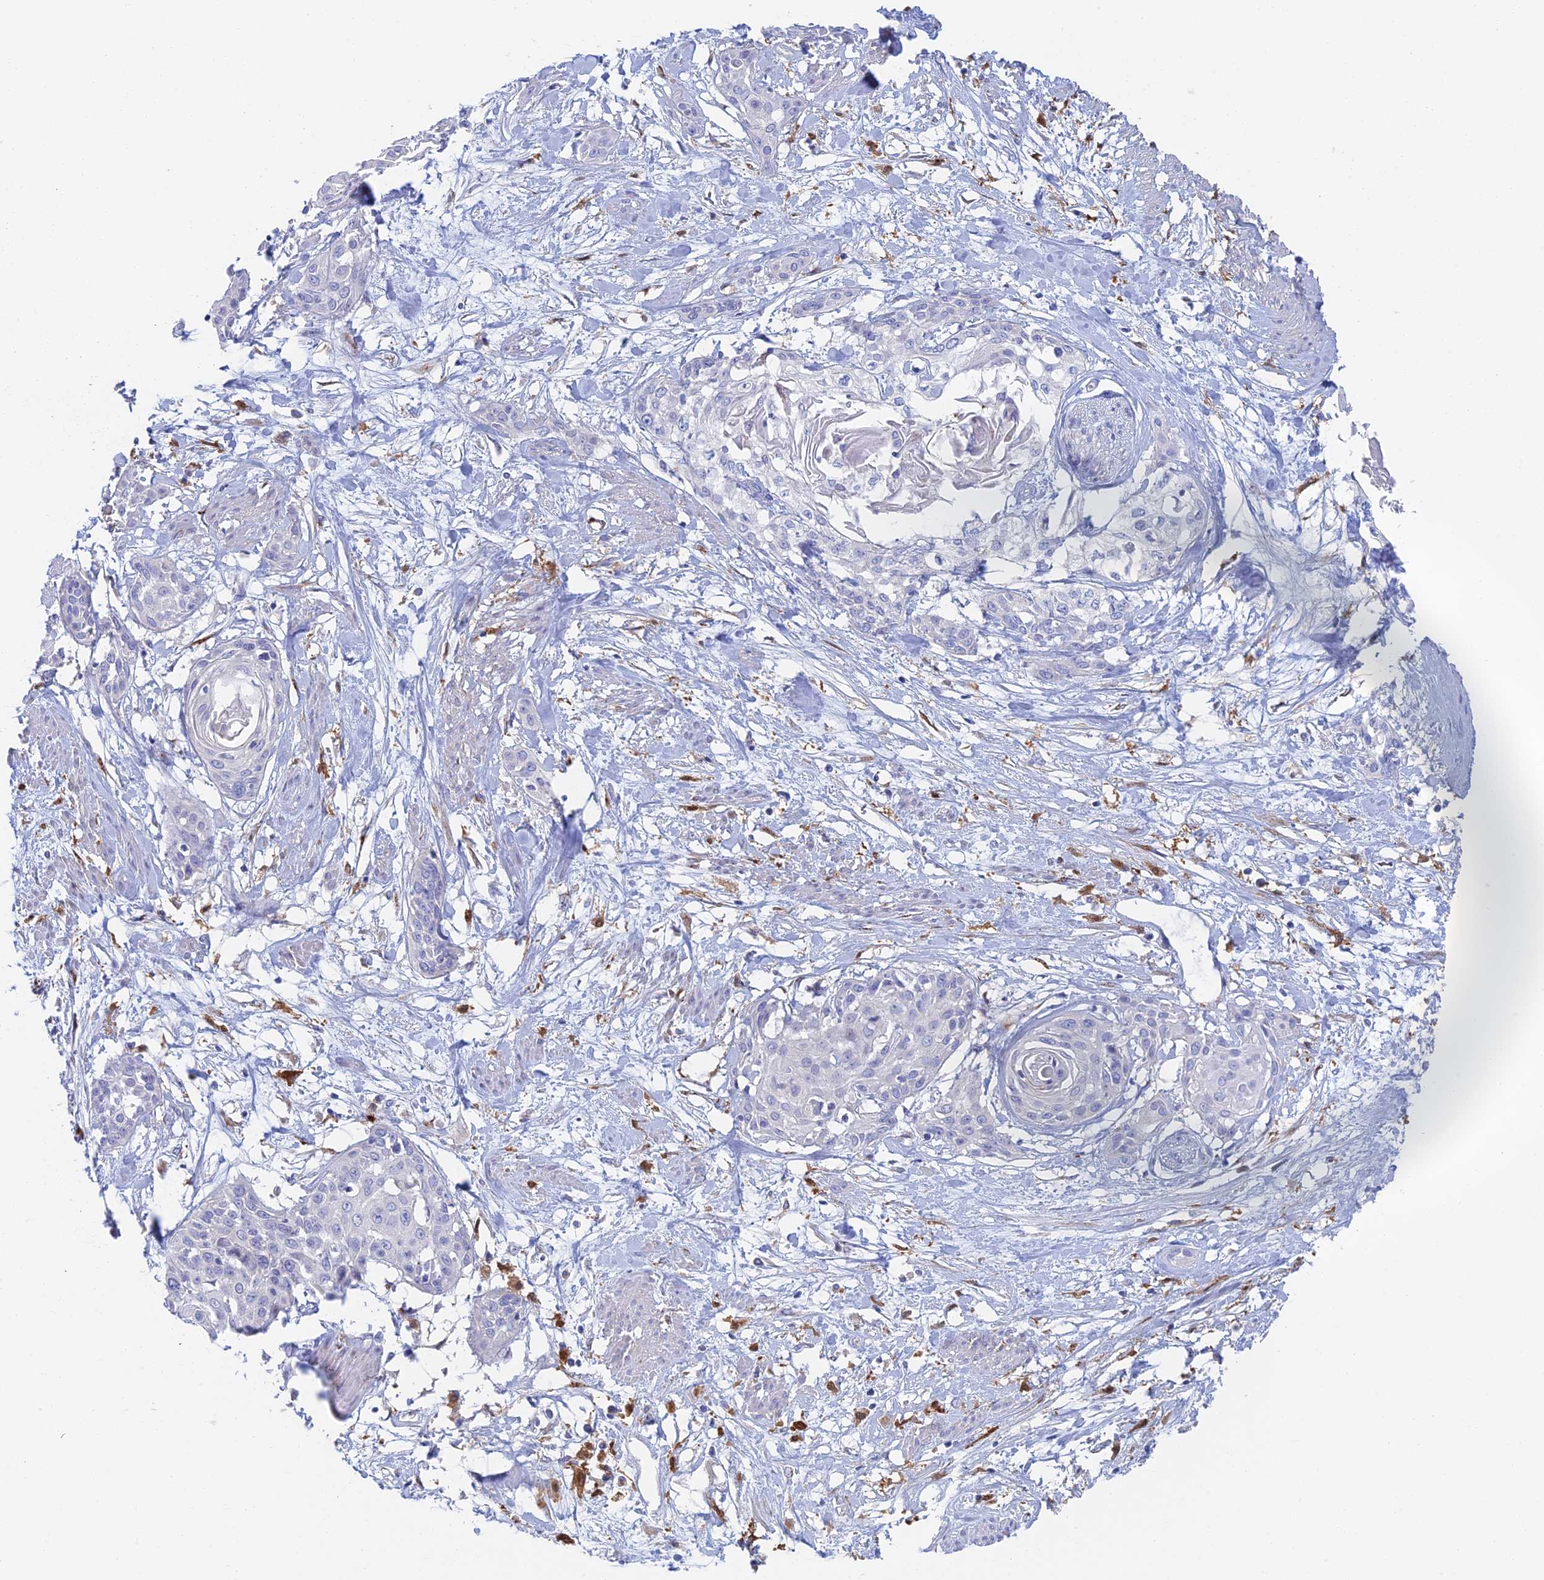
{"staining": {"intensity": "negative", "quantity": "none", "location": "none"}, "tissue": "cervical cancer", "cell_type": "Tumor cells", "image_type": "cancer", "snomed": [{"axis": "morphology", "description": "Squamous cell carcinoma, NOS"}, {"axis": "topography", "description": "Cervix"}], "caption": "The histopathology image shows no significant expression in tumor cells of cervical cancer (squamous cell carcinoma).", "gene": "SLC24A3", "patient": {"sex": "female", "age": 57}}